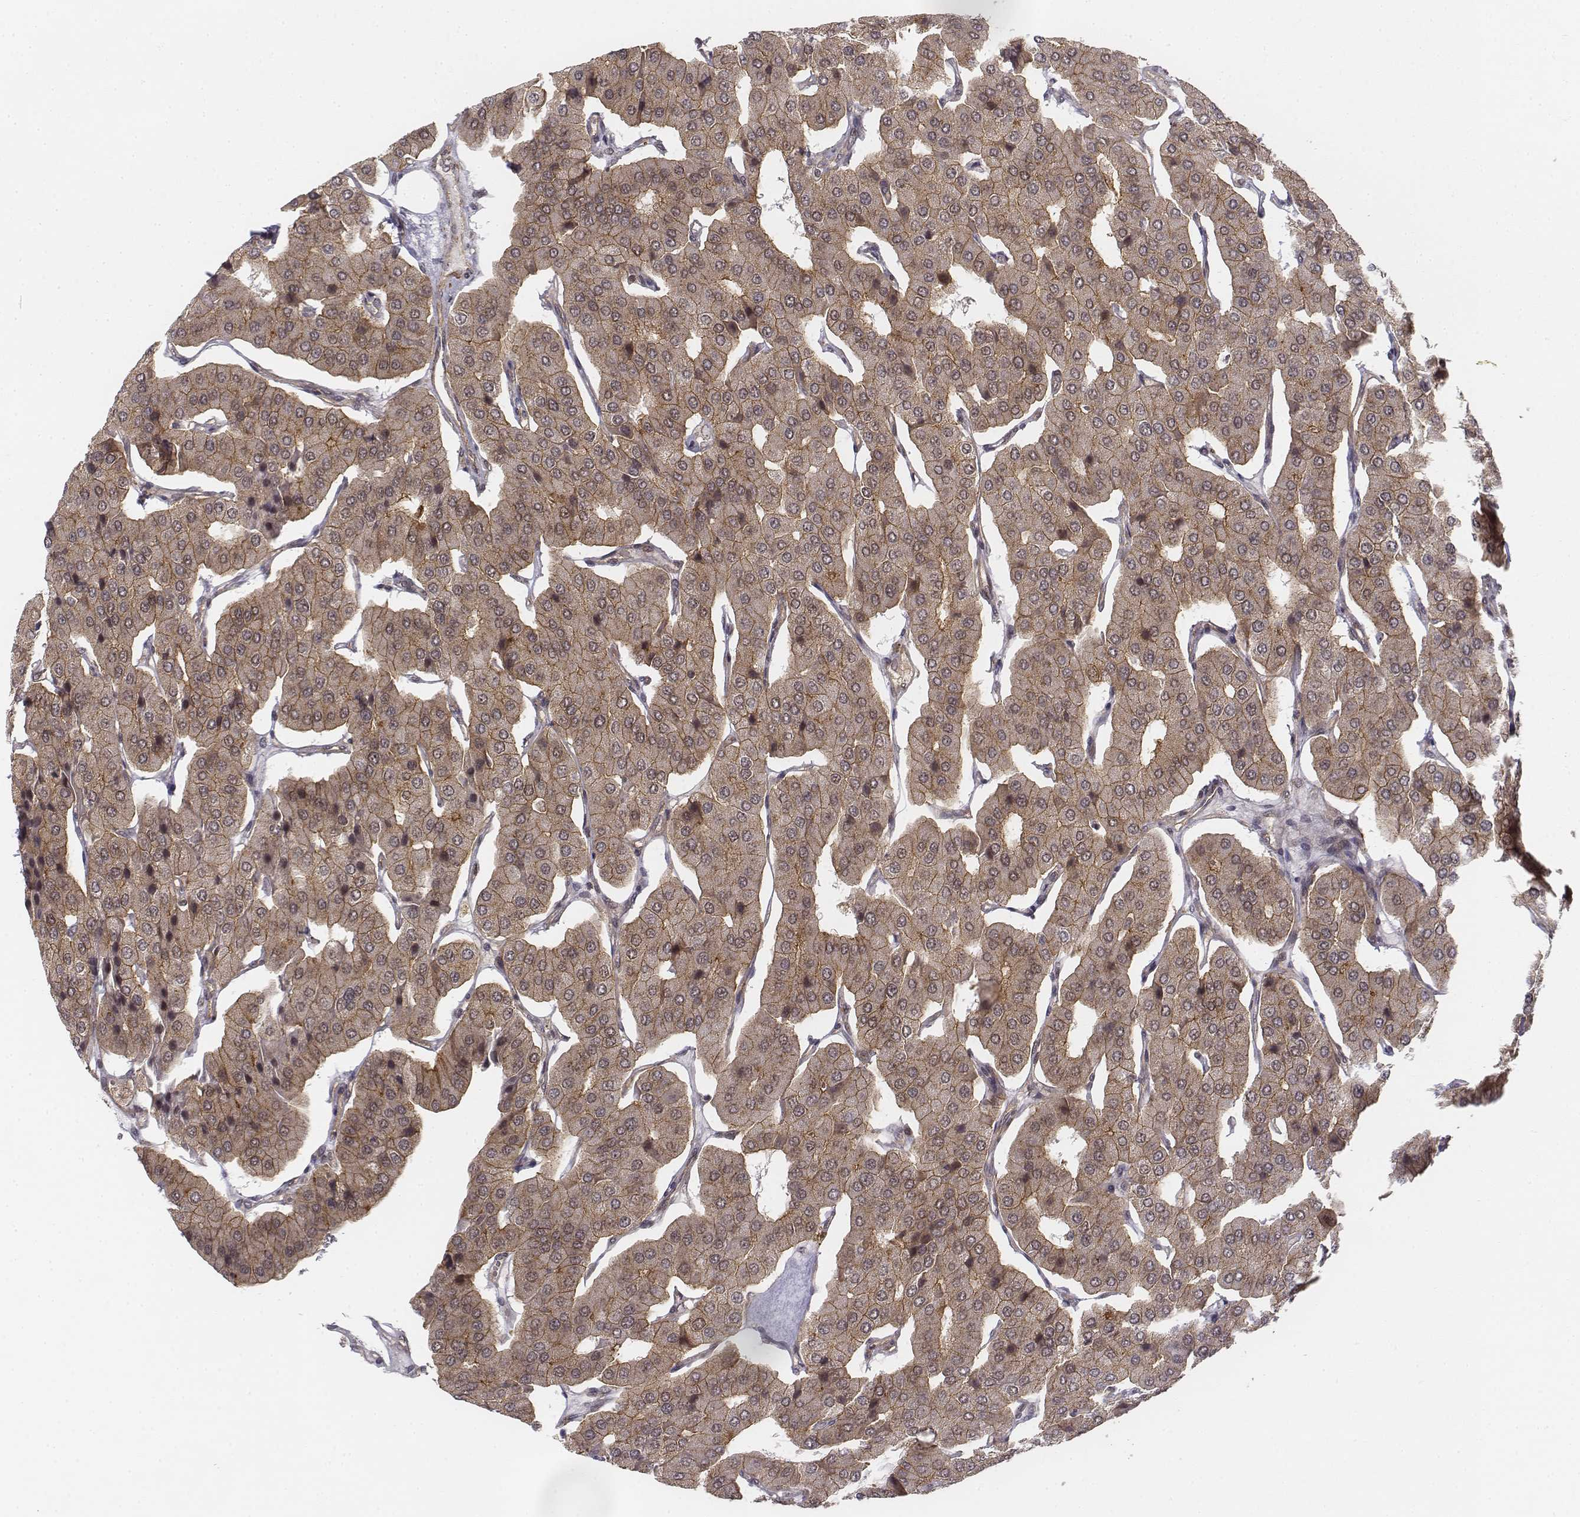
{"staining": {"intensity": "moderate", "quantity": ">75%", "location": "cytoplasmic/membranous"}, "tissue": "parathyroid gland", "cell_type": "Glandular cells", "image_type": "normal", "snomed": [{"axis": "morphology", "description": "Normal tissue, NOS"}, {"axis": "morphology", "description": "Adenoma, NOS"}, {"axis": "topography", "description": "Parathyroid gland"}], "caption": "This image shows immunohistochemistry (IHC) staining of unremarkable parathyroid gland, with medium moderate cytoplasmic/membranous expression in about >75% of glandular cells.", "gene": "ZFYVE19", "patient": {"sex": "female", "age": 86}}